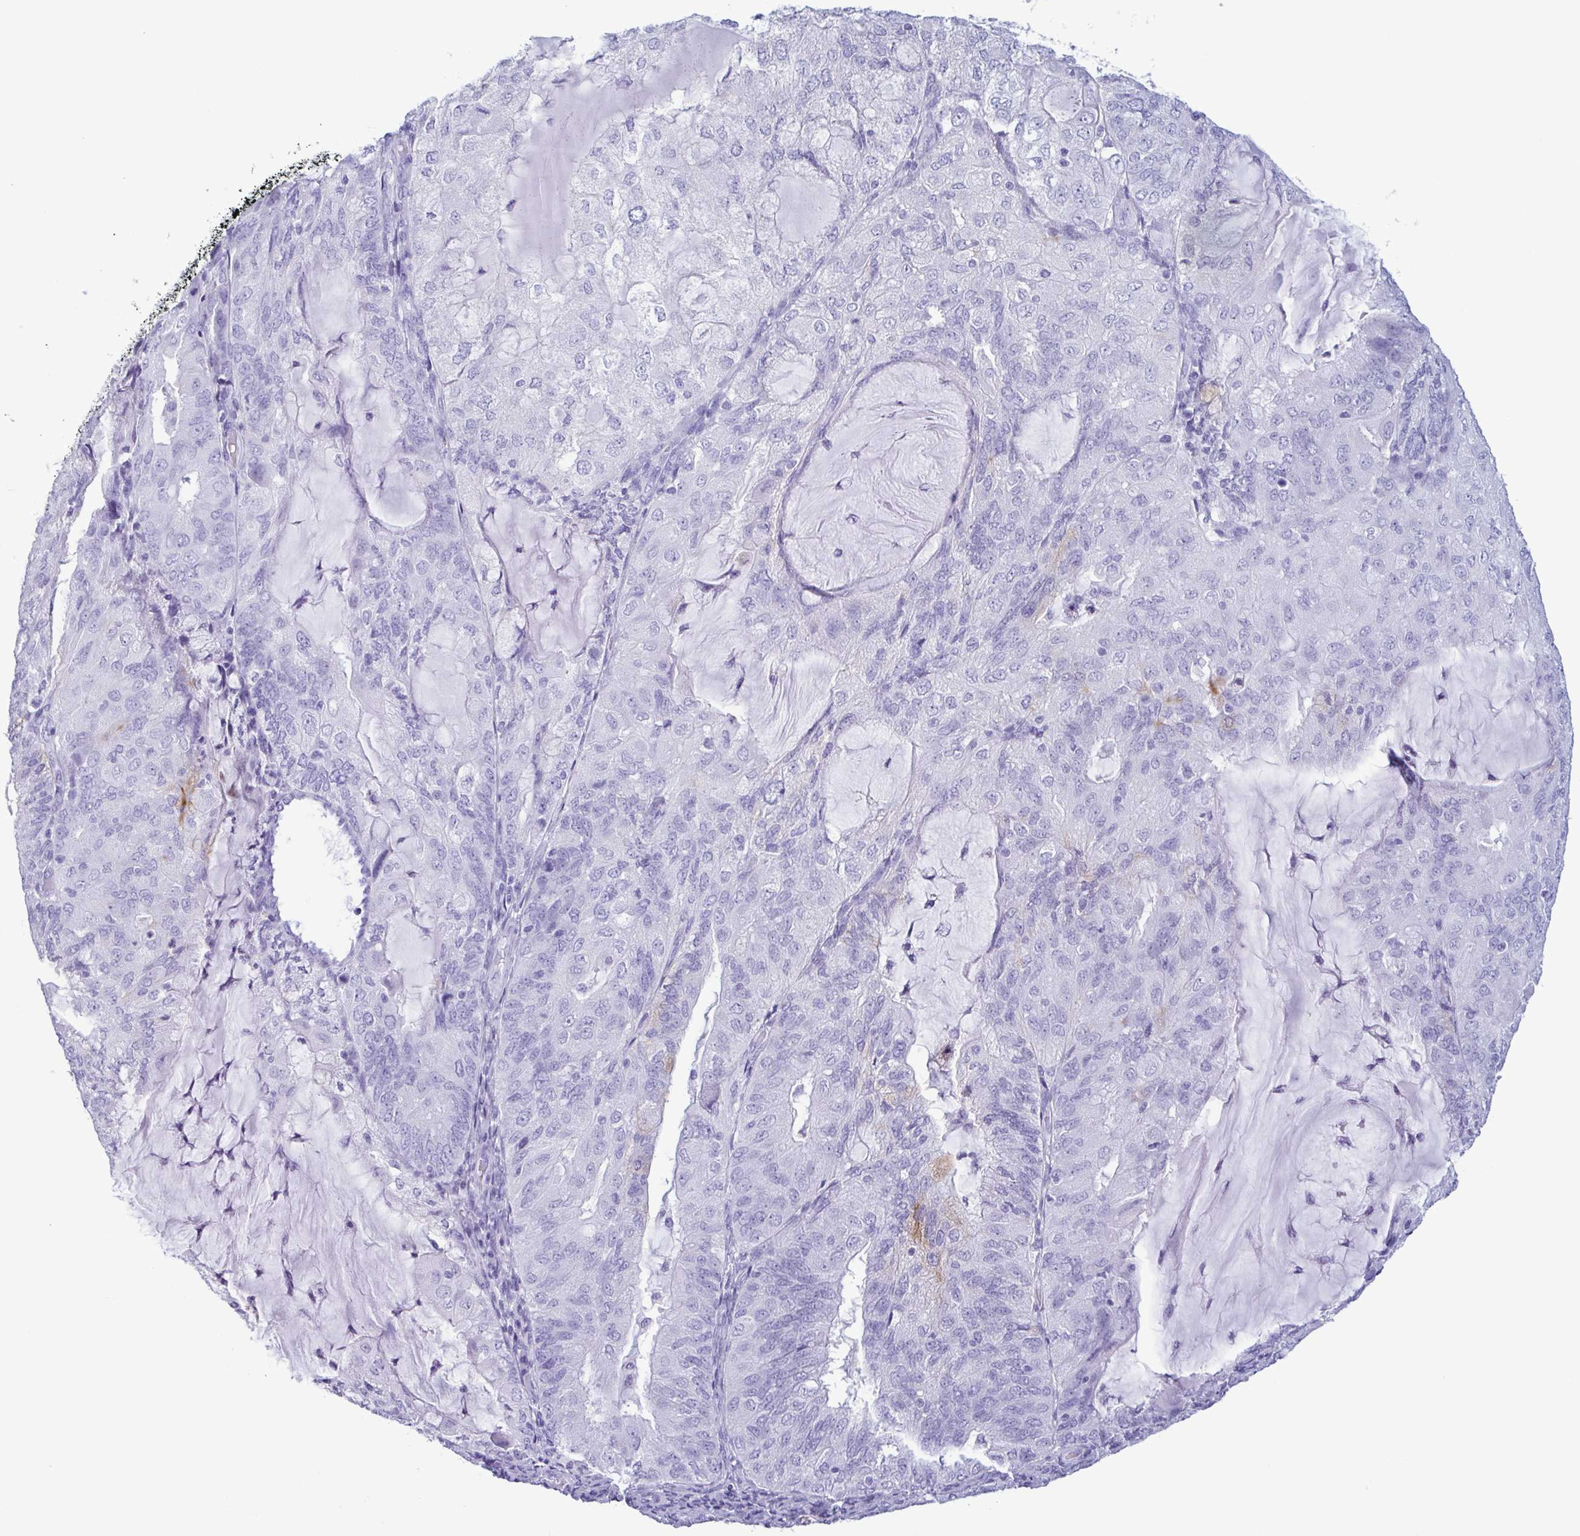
{"staining": {"intensity": "negative", "quantity": "none", "location": "none"}, "tissue": "endometrial cancer", "cell_type": "Tumor cells", "image_type": "cancer", "snomed": [{"axis": "morphology", "description": "Adenocarcinoma, NOS"}, {"axis": "topography", "description": "Endometrium"}], "caption": "Image shows no significant protein staining in tumor cells of endometrial cancer (adenocarcinoma). (Stains: DAB (3,3'-diaminobenzidine) immunohistochemistry (IHC) with hematoxylin counter stain, Microscopy: brightfield microscopy at high magnification).", "gene": "LTF", "patient": {"sex": "female", "age": 81}}